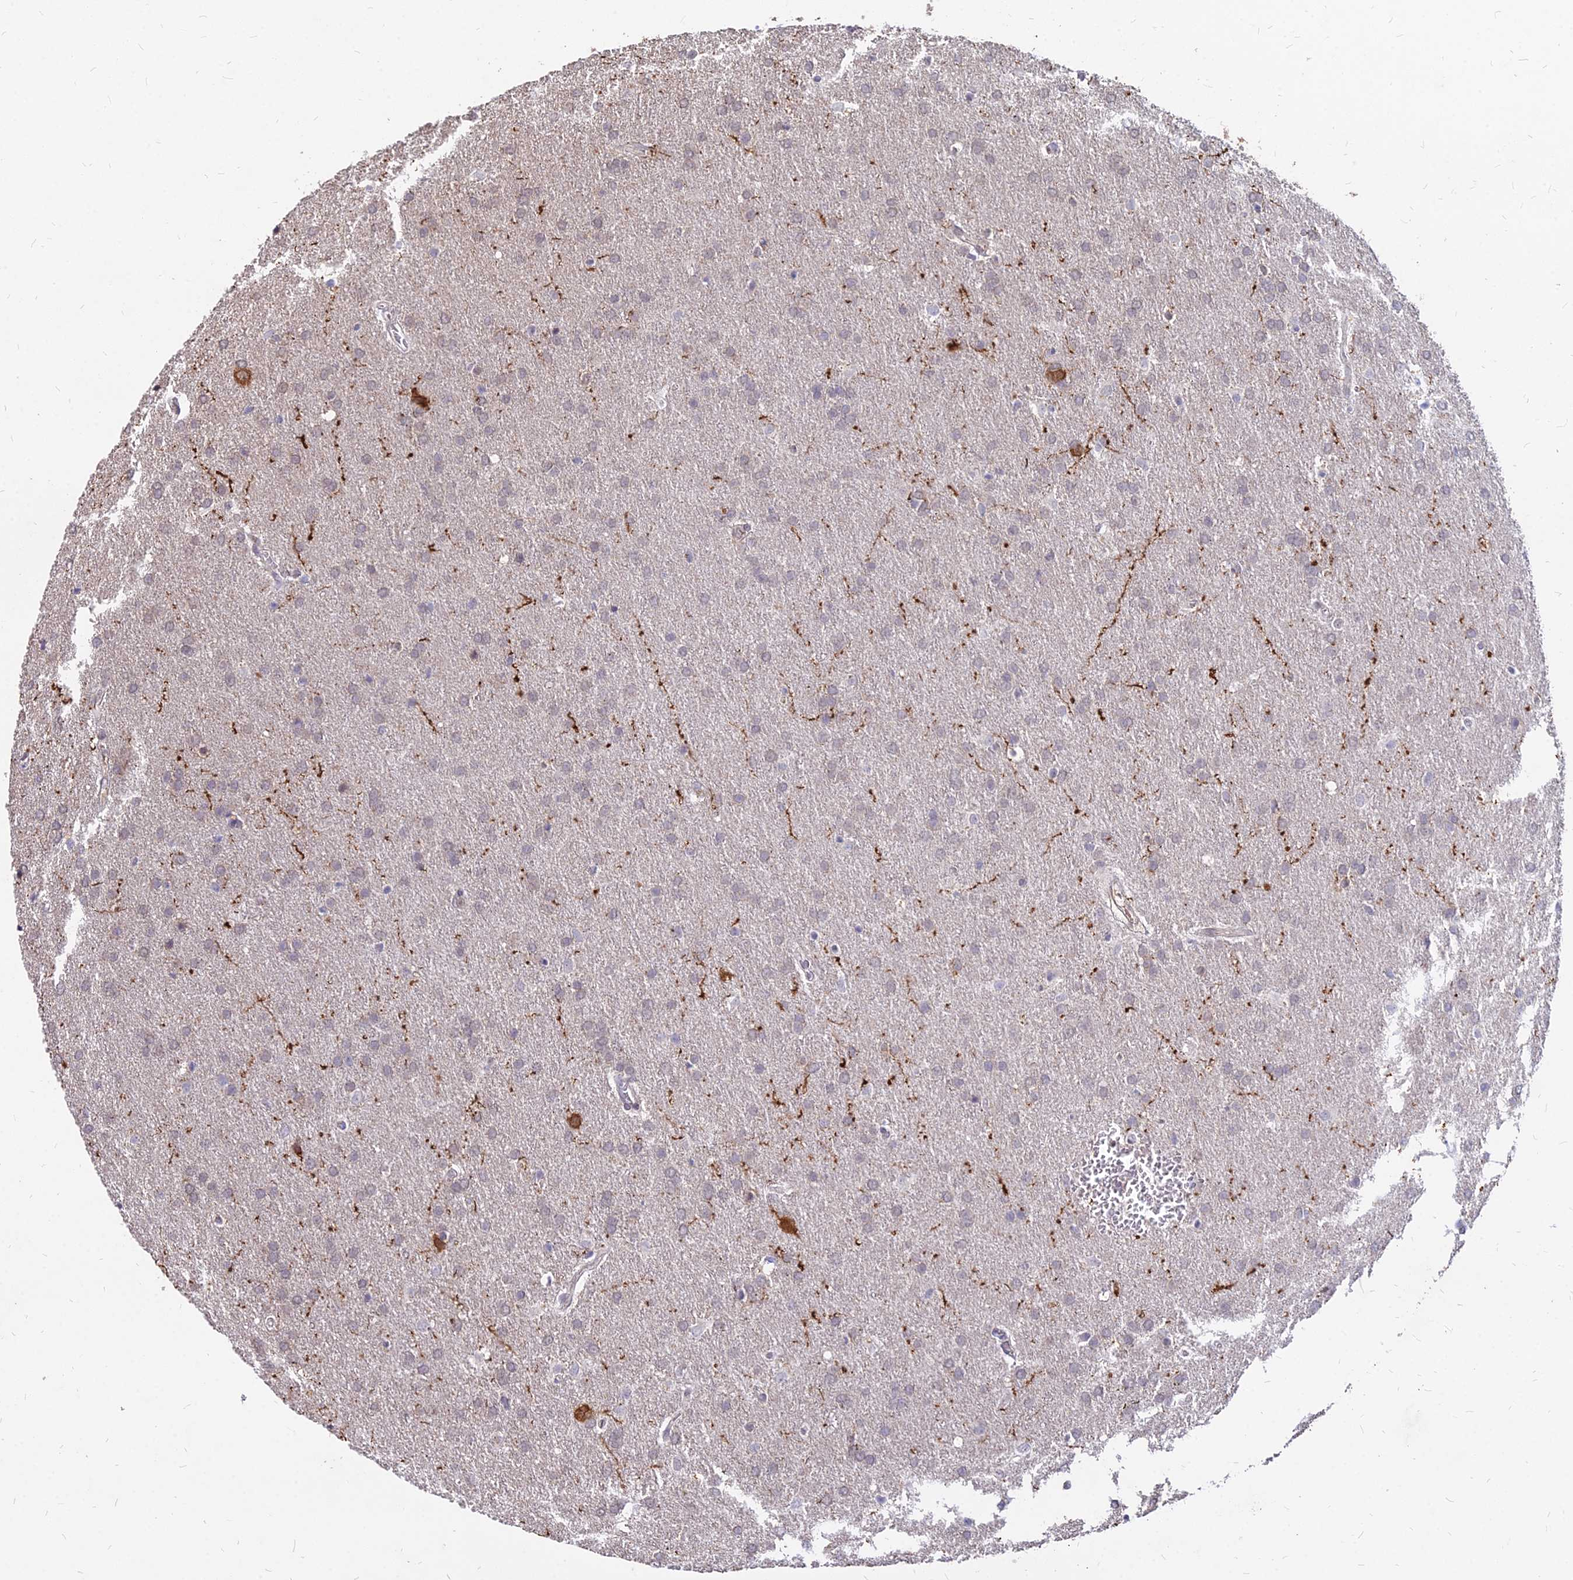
{"staining": {"intensity": "negative", "quantity": "none", "location": "none"}, "tissue": "glioma", "cell_type": "Tumor cells", "image_type": "cancer", "snomed": [{"axis": "morphology", "description": "Glioma, malignant, Low grade"}, {"axis": "topography", "description": "Brain"}], "caption": "Immunohistochemistry histopathology image of human glioma stained for a protein (brown), which exhibits no positivity in tumor cells. (DAB (3,3'-diaminobenzidine) immunohistochemistry with hematoxylin counter stain).", "gene": "C11orf68", "patient": {"sex": "female", "age": 32}}